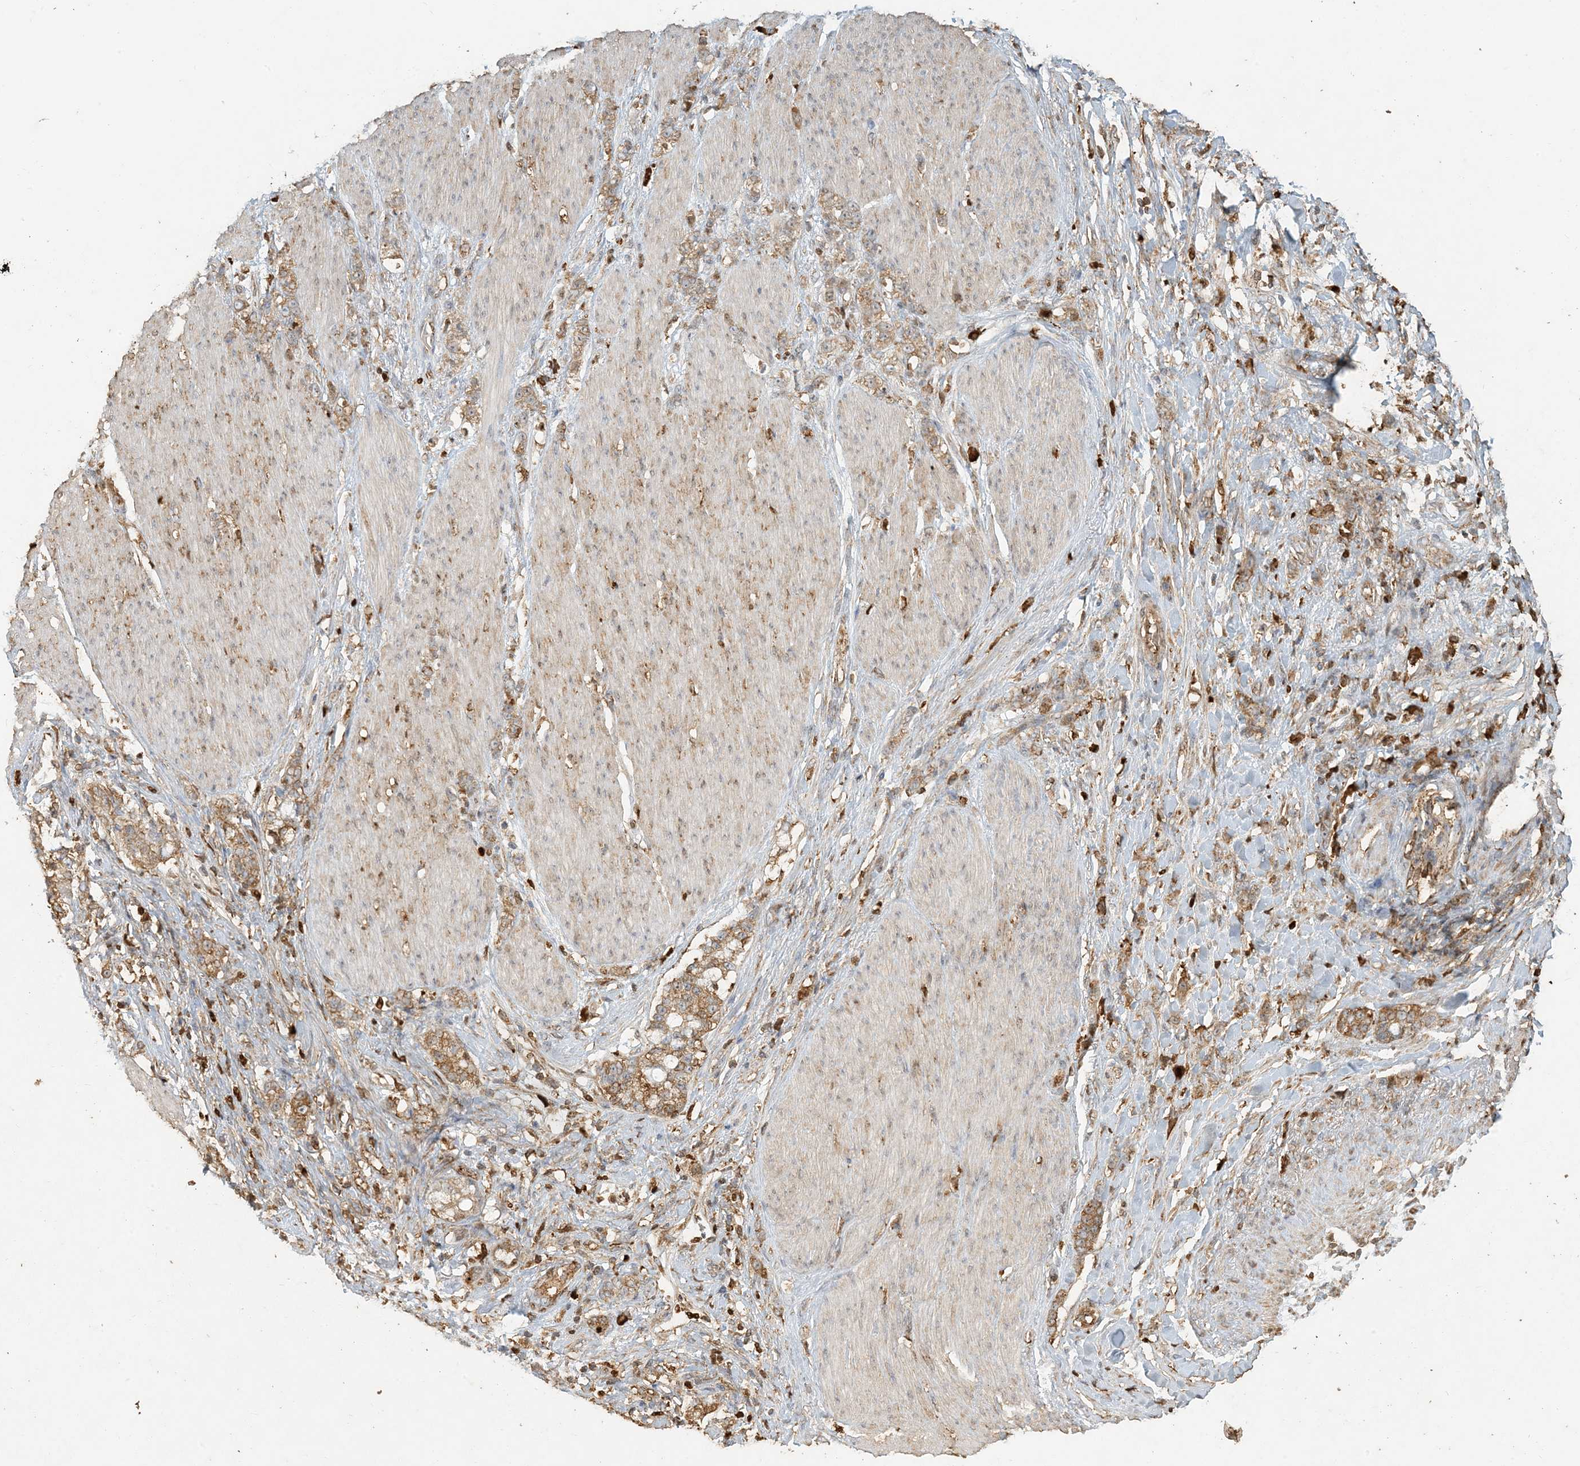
{"staining": {"intensity": "moderate", "quantity": ">75%", "location": "cytoplasmic/membranous"}, "tissue": "stomach cancer", "cell_type": "Tumor cells", "image_type": "cancer", "snomed": [{"axis": "morphology", "description": "Adenocarcinoma, NOS"}, {"axis": "topography", "description": "Stomach, lower"}], "caption": "Moderate cytoplasmic/membranous positivity for a protein is identified in about >75% of tumor cells of stomach adenocarcinoma using immunohistochemistry (IHC).", "gene": "MCOLN1", "patient": {"sex": "male", "age": 88}}